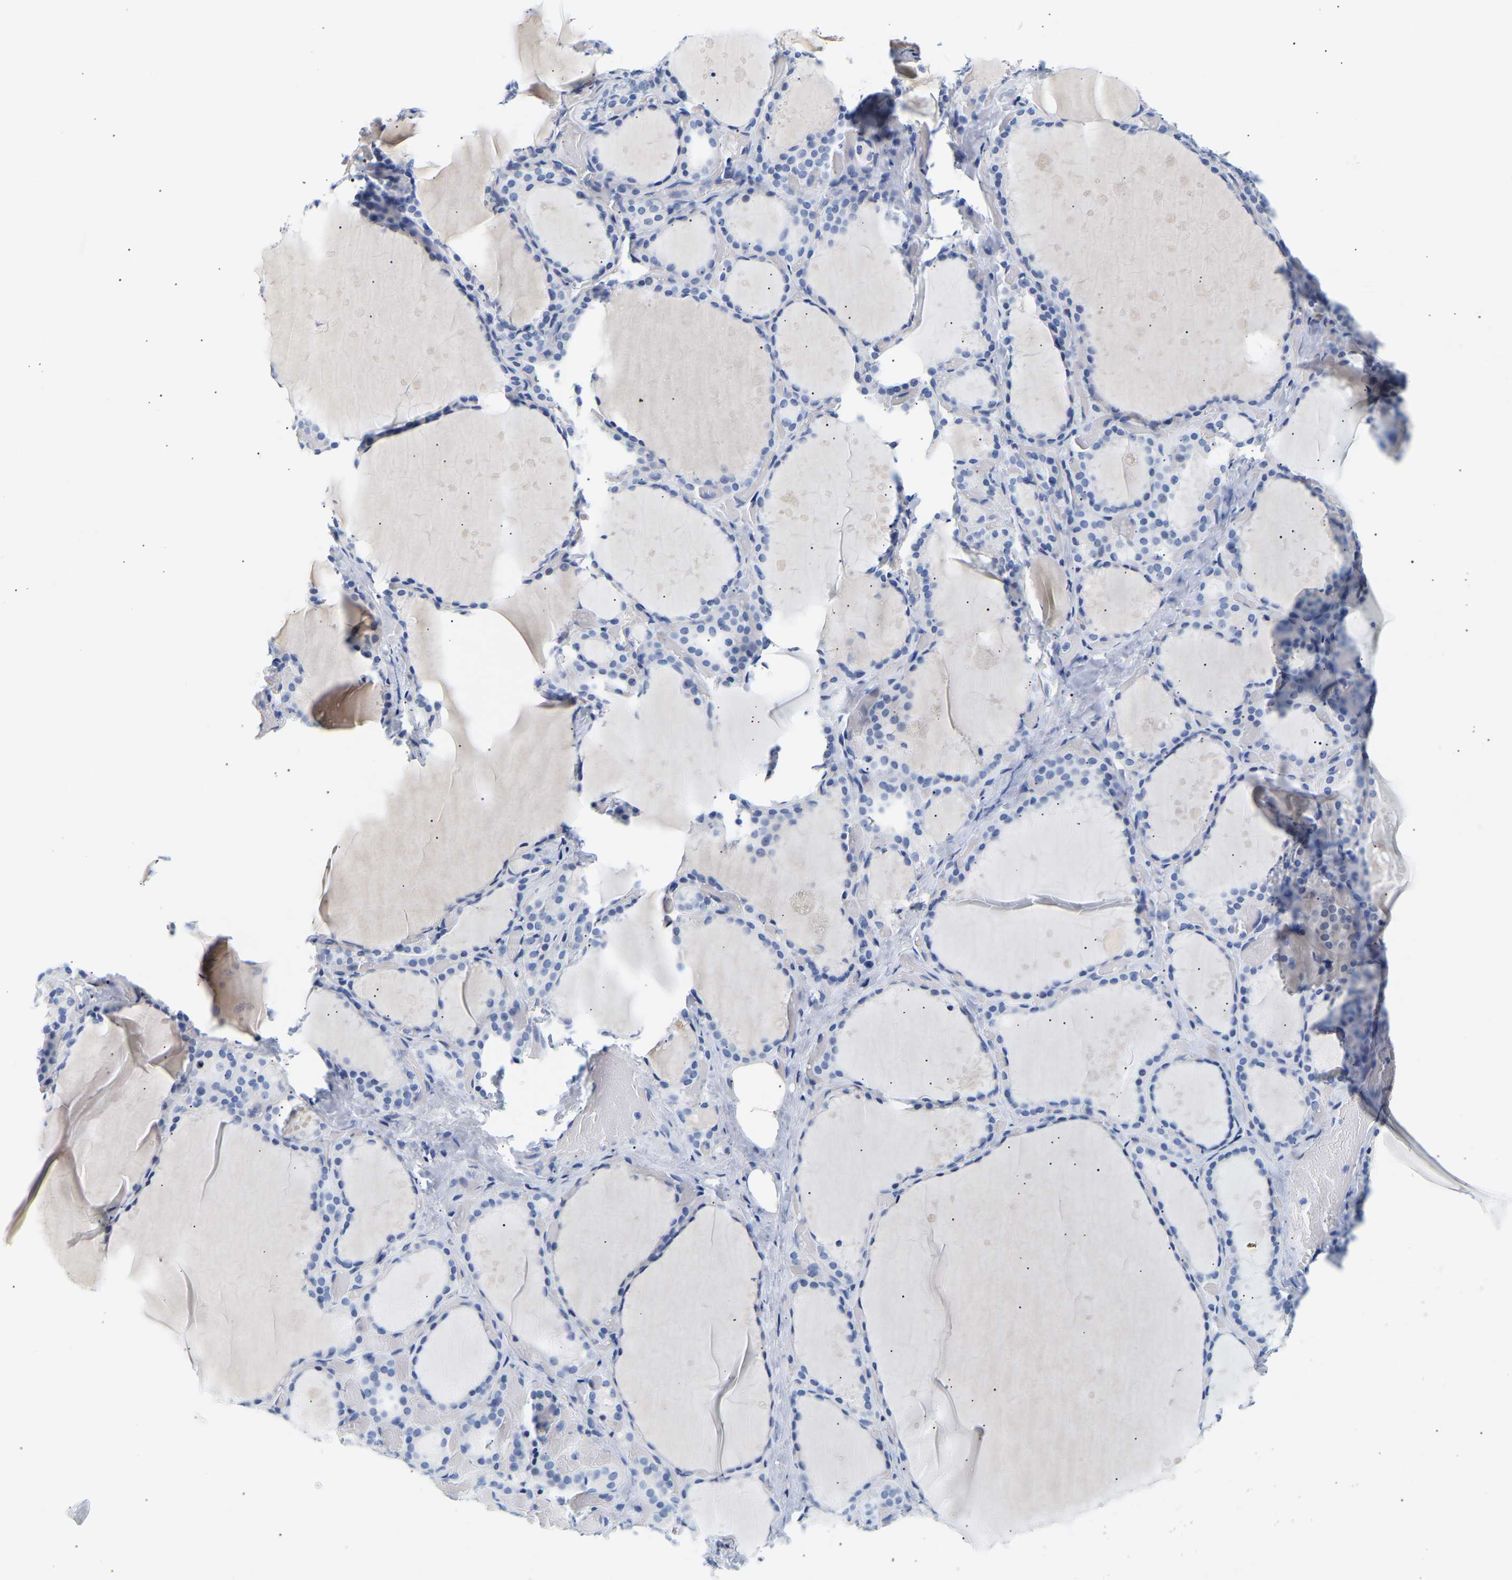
{"staining": {"intensity": "negative", "quantity": "none", "location": "none"}, "tissue": "thyroid gland", "cell_type": "Glandular cells", "image_type": "normal", "snomed": [{"axis": "morphology", "description": "Normal tissue, NOS"}, {"axis": "topography", "description": "Thyroid gland"}], "caption": "Immunohistochemical staining of normal human thyroid gland displays no significant staining in glandular cells.", "gene": "SPINK2", "patient": {"sex": "female", "age": 44}}